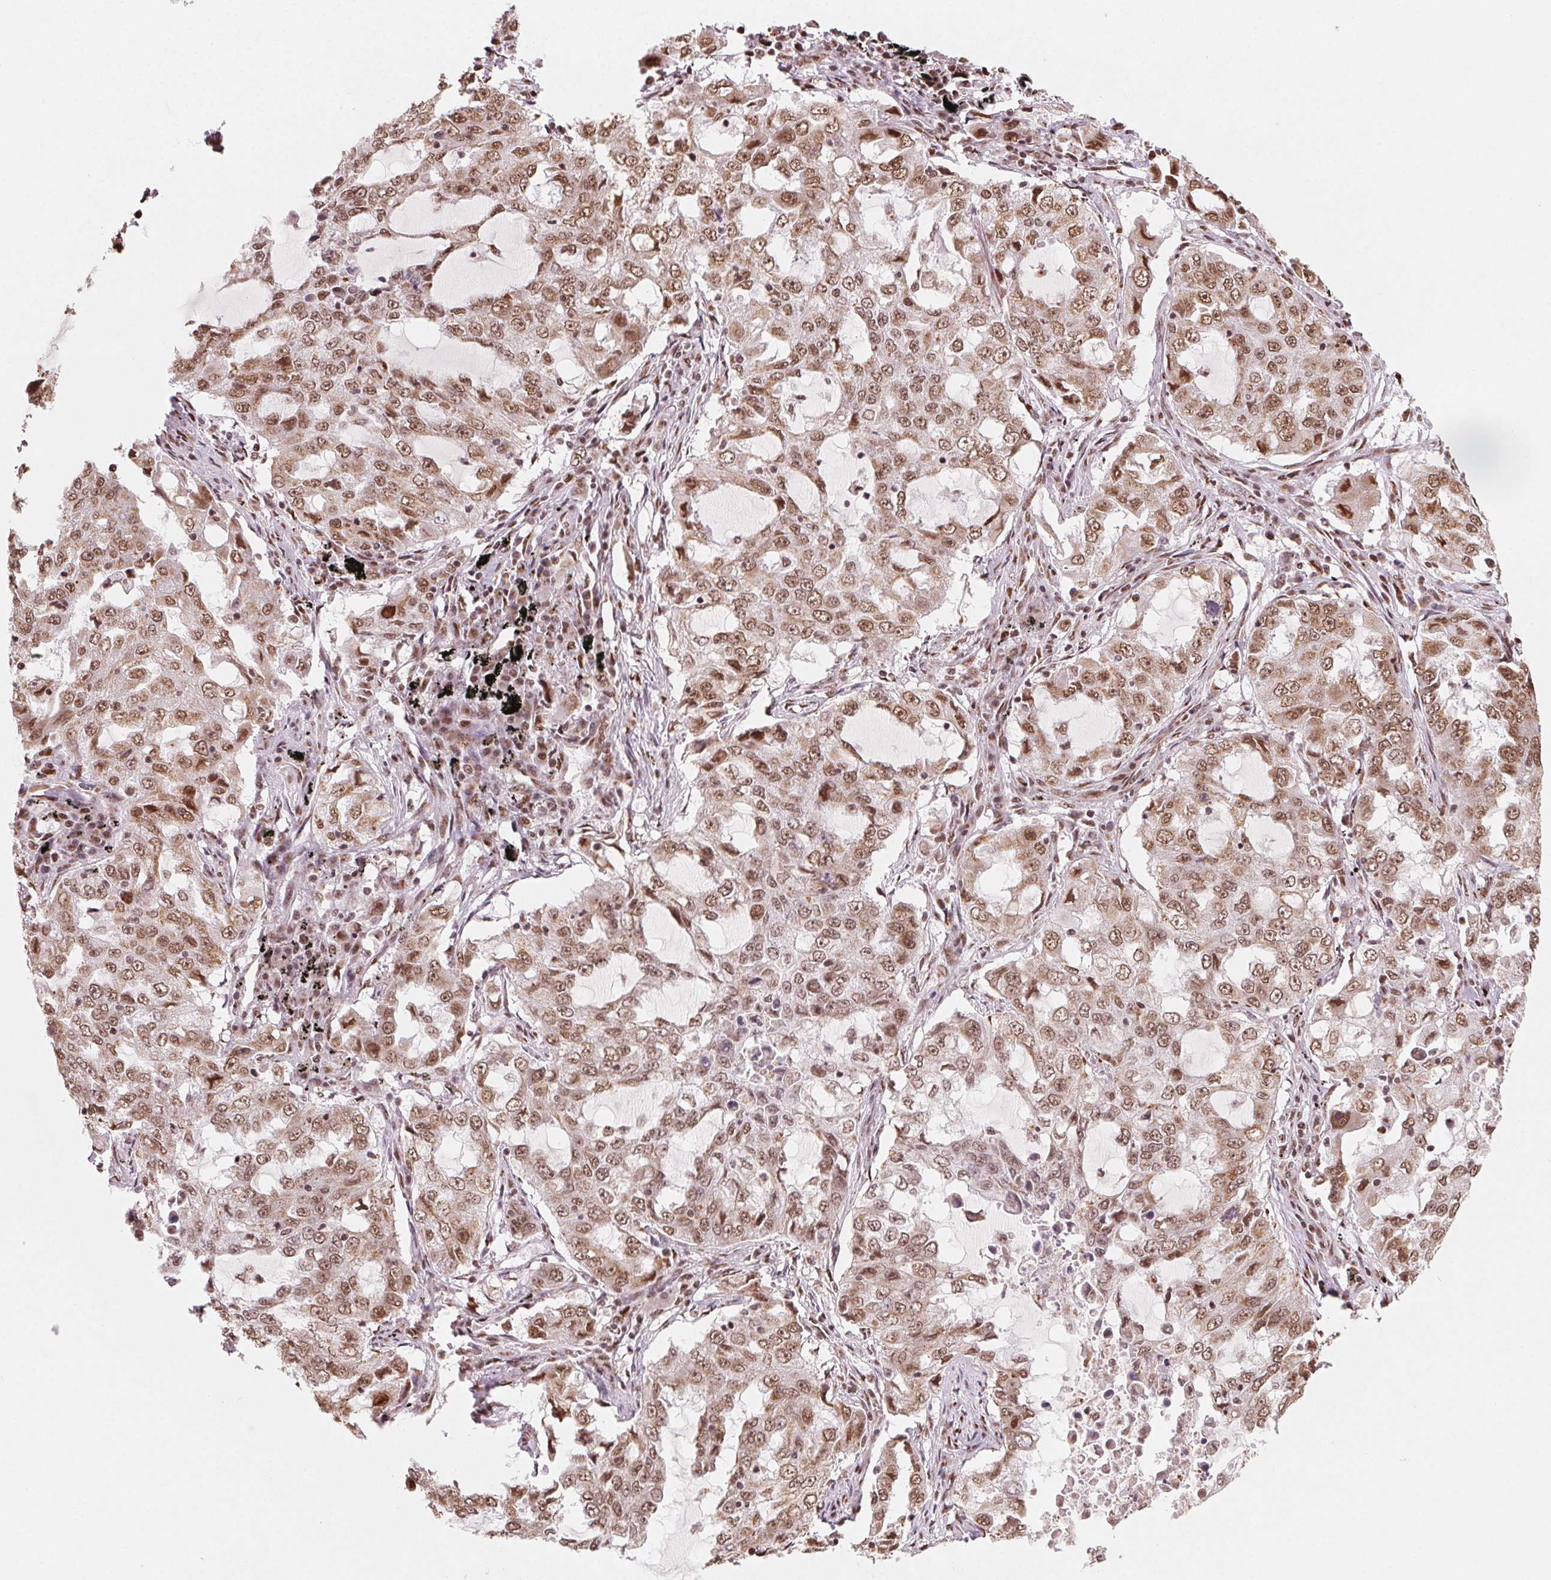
{"staining": {"intensity": "moderate", "quantity": ">75%", "location": "nuclear"}, "tissue": "lung cancer", "cell_type": "Tumor cells", "image_type": "cancer", "snomed": [{"axis": "morphology", "description": "Adenocarcinoma, NOS"}, {"axis": "topography", "description": "Lung"}], "caption": "High-power microscopy captured an immunohistochemistry micrograph of lung cancer, revealing moderate nuclear expression in about >75% of tumor cells. (Brightfield microscopy of DAB IHC at high magnification).", "gene": "TOPORS", "patient": {"sex": "female", "age": 61}}